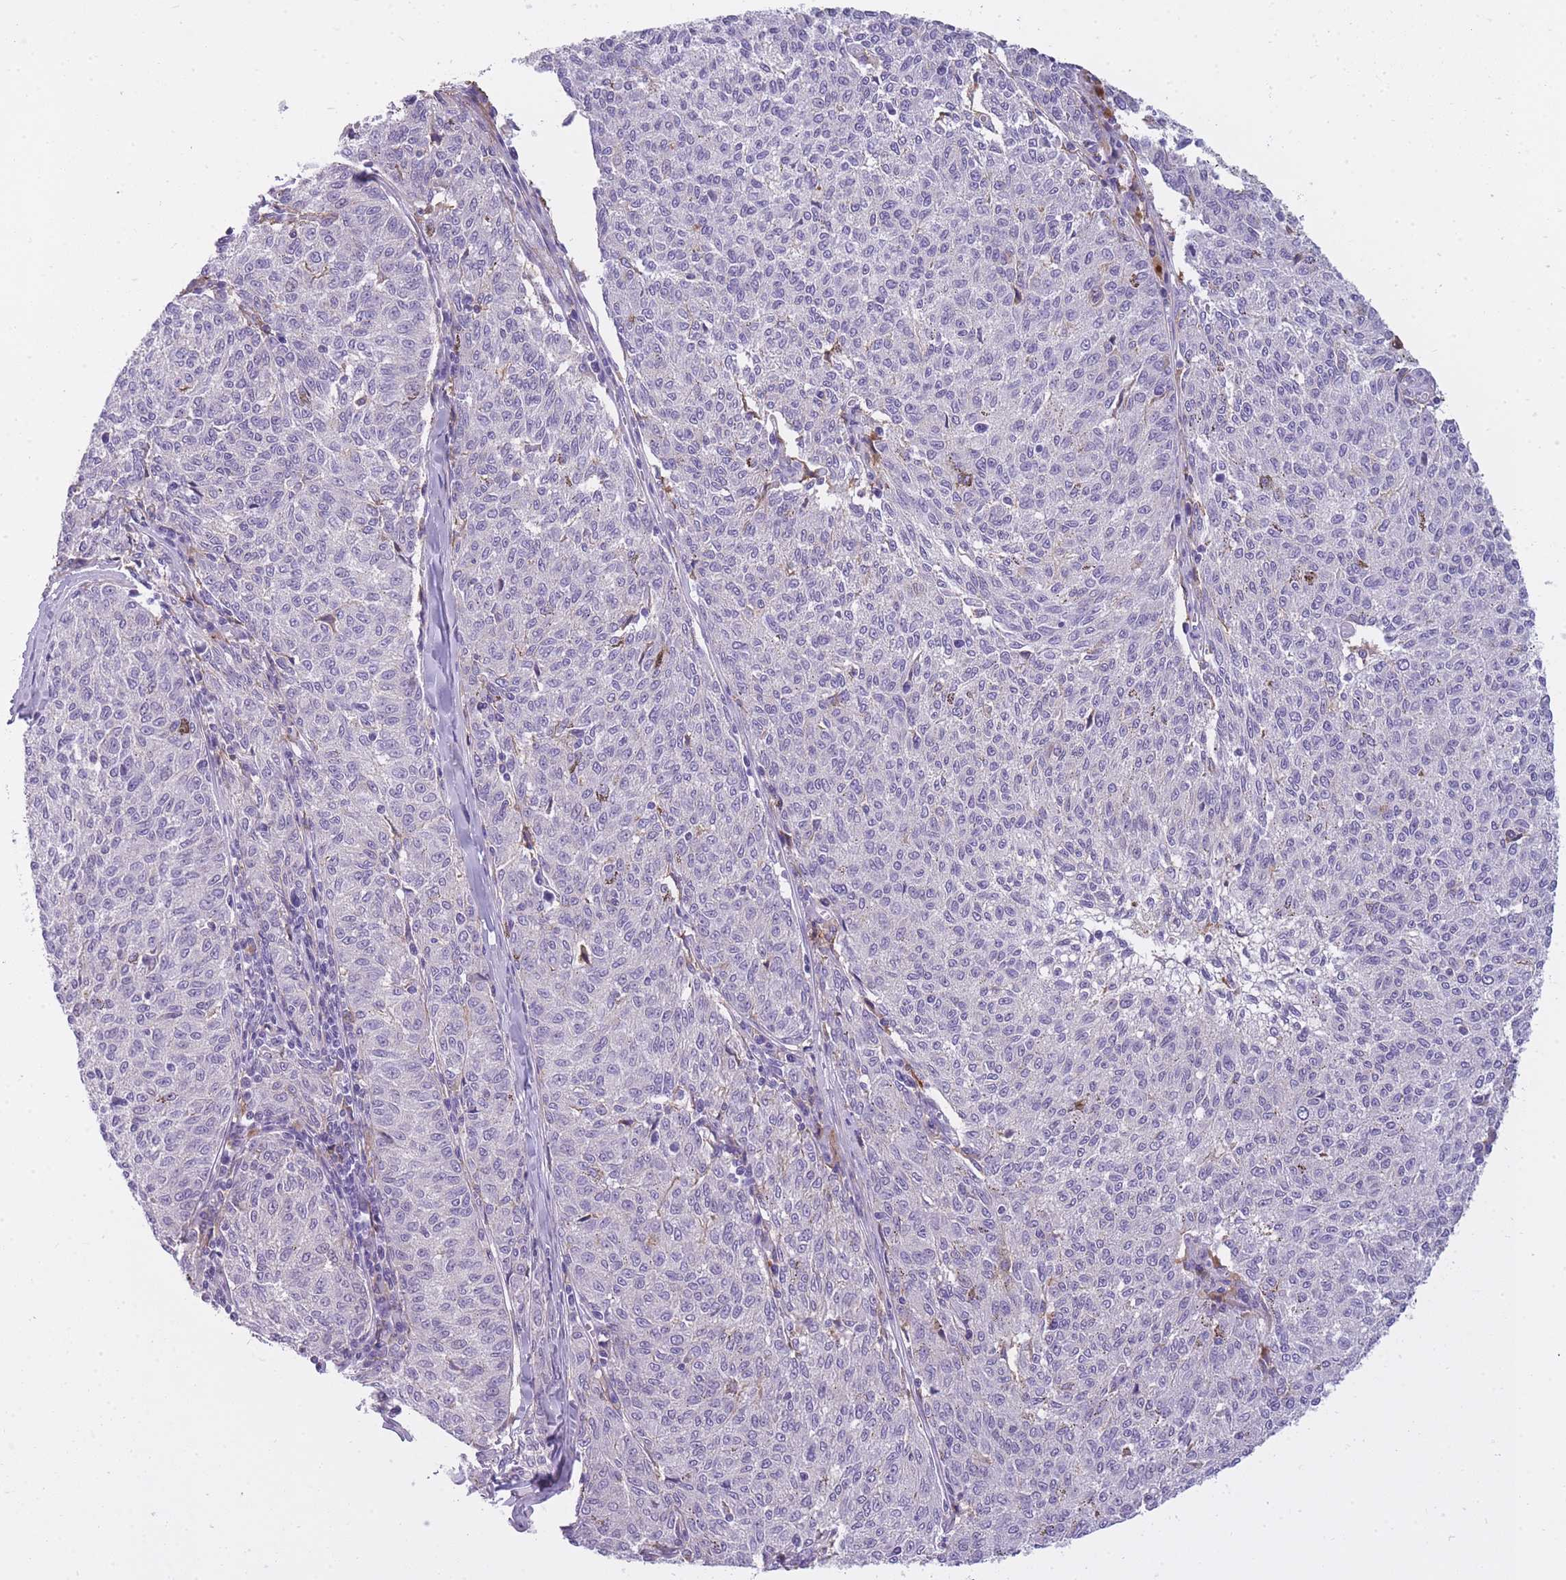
{"staining": {"intensity": "negative", "quantity": "none", "location": "none"}, "tissue": "melanoma", "cell_type": "Tumor cells", "image_type": "cancer", "snomed": [{"axis": "morphology", "description": "Malignant melanoma, NOS"}, {"axis": "topography", "description": "Skin"}], "caption": "DAB (3,3'-diaminobenzidine) immunohistochemical staining of malignant melanoma exhibits no significant positivity in tumor cells.", "gene": "RADX", "patient": {"sex": "female", "age": 72}}